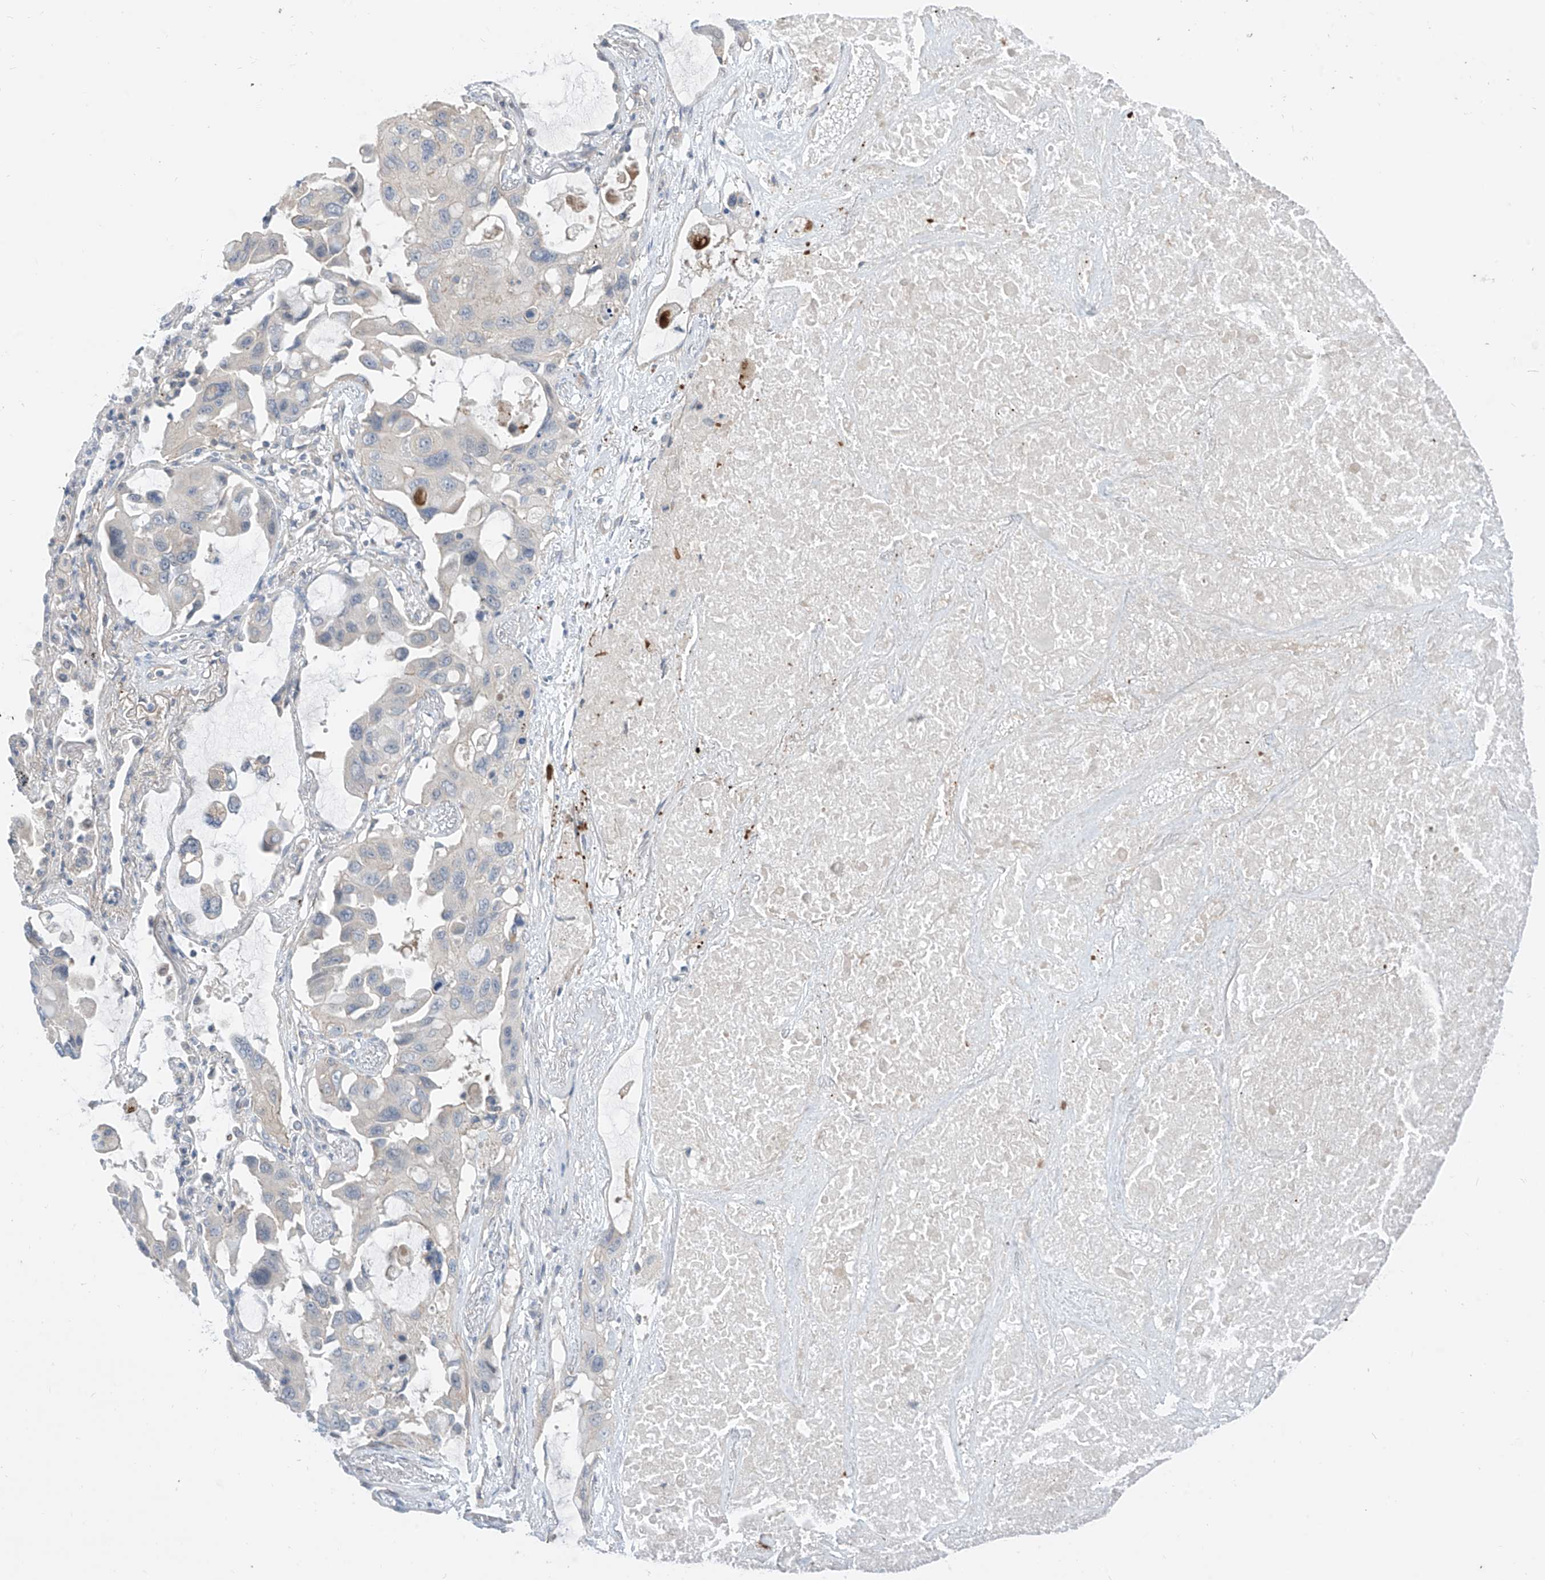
{"staining": {"intensity": "negative", "quantity": "none", "location": "none"}, "tissue": "lung cancer", "cell_type": "Tumor cells", "image_type": "cancer", "snomed": [{"axis": "morphology", "description": "Squamous cell carcinoma, NOS"}, {"axis": "topography", "description": "Lung"}], "caption": "Immunohistochemistry image of neoplastic tissue: lung cancer (squamous cell carcinoma) stained with DAB displays no significant protein expression in tumor cells.", "gene": "ABLIM2", "patient": {"sex": "female", "age": 73}}